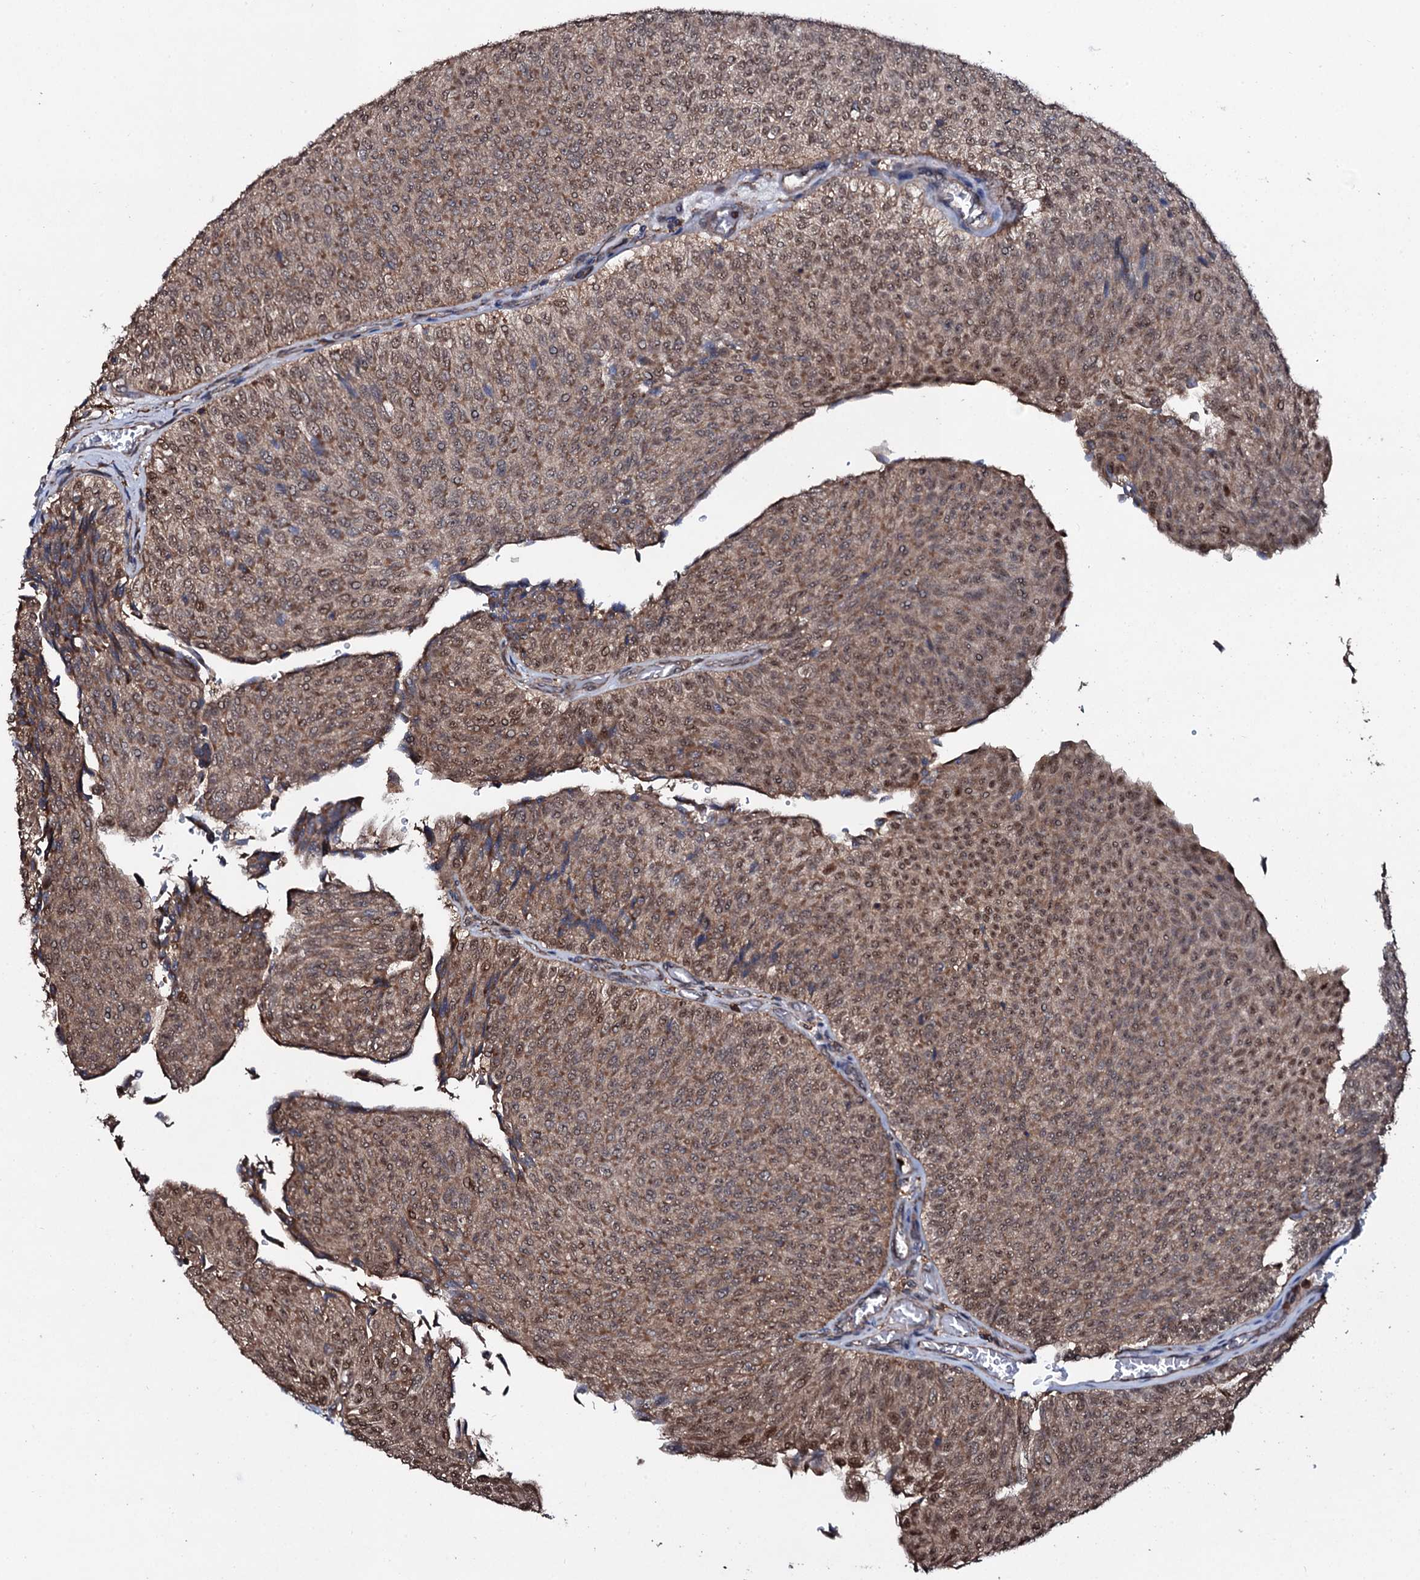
{"staining": {"intensity": "moderate", "quantity": ">75%", "location": "cytoplasmic/membranous,nuclear"}, "tissue": "urothelial cancer", "cell_type": "Tumor cells", "image_type": "cancer", "snomed": [{"axis": "morphology", "description": "Urothelial carcinoma, Low grade"}, {"axis": "topography", "description": "Urinary bladder"}], "caption": "Brown immunohistochemical staining in urothelial cancer reveals moderate cytoplasmic/membranous and nuclear expression in about >75% of tumor cells.", "gene": "COG6", "patient": {"sex": "male", "age": 78}}